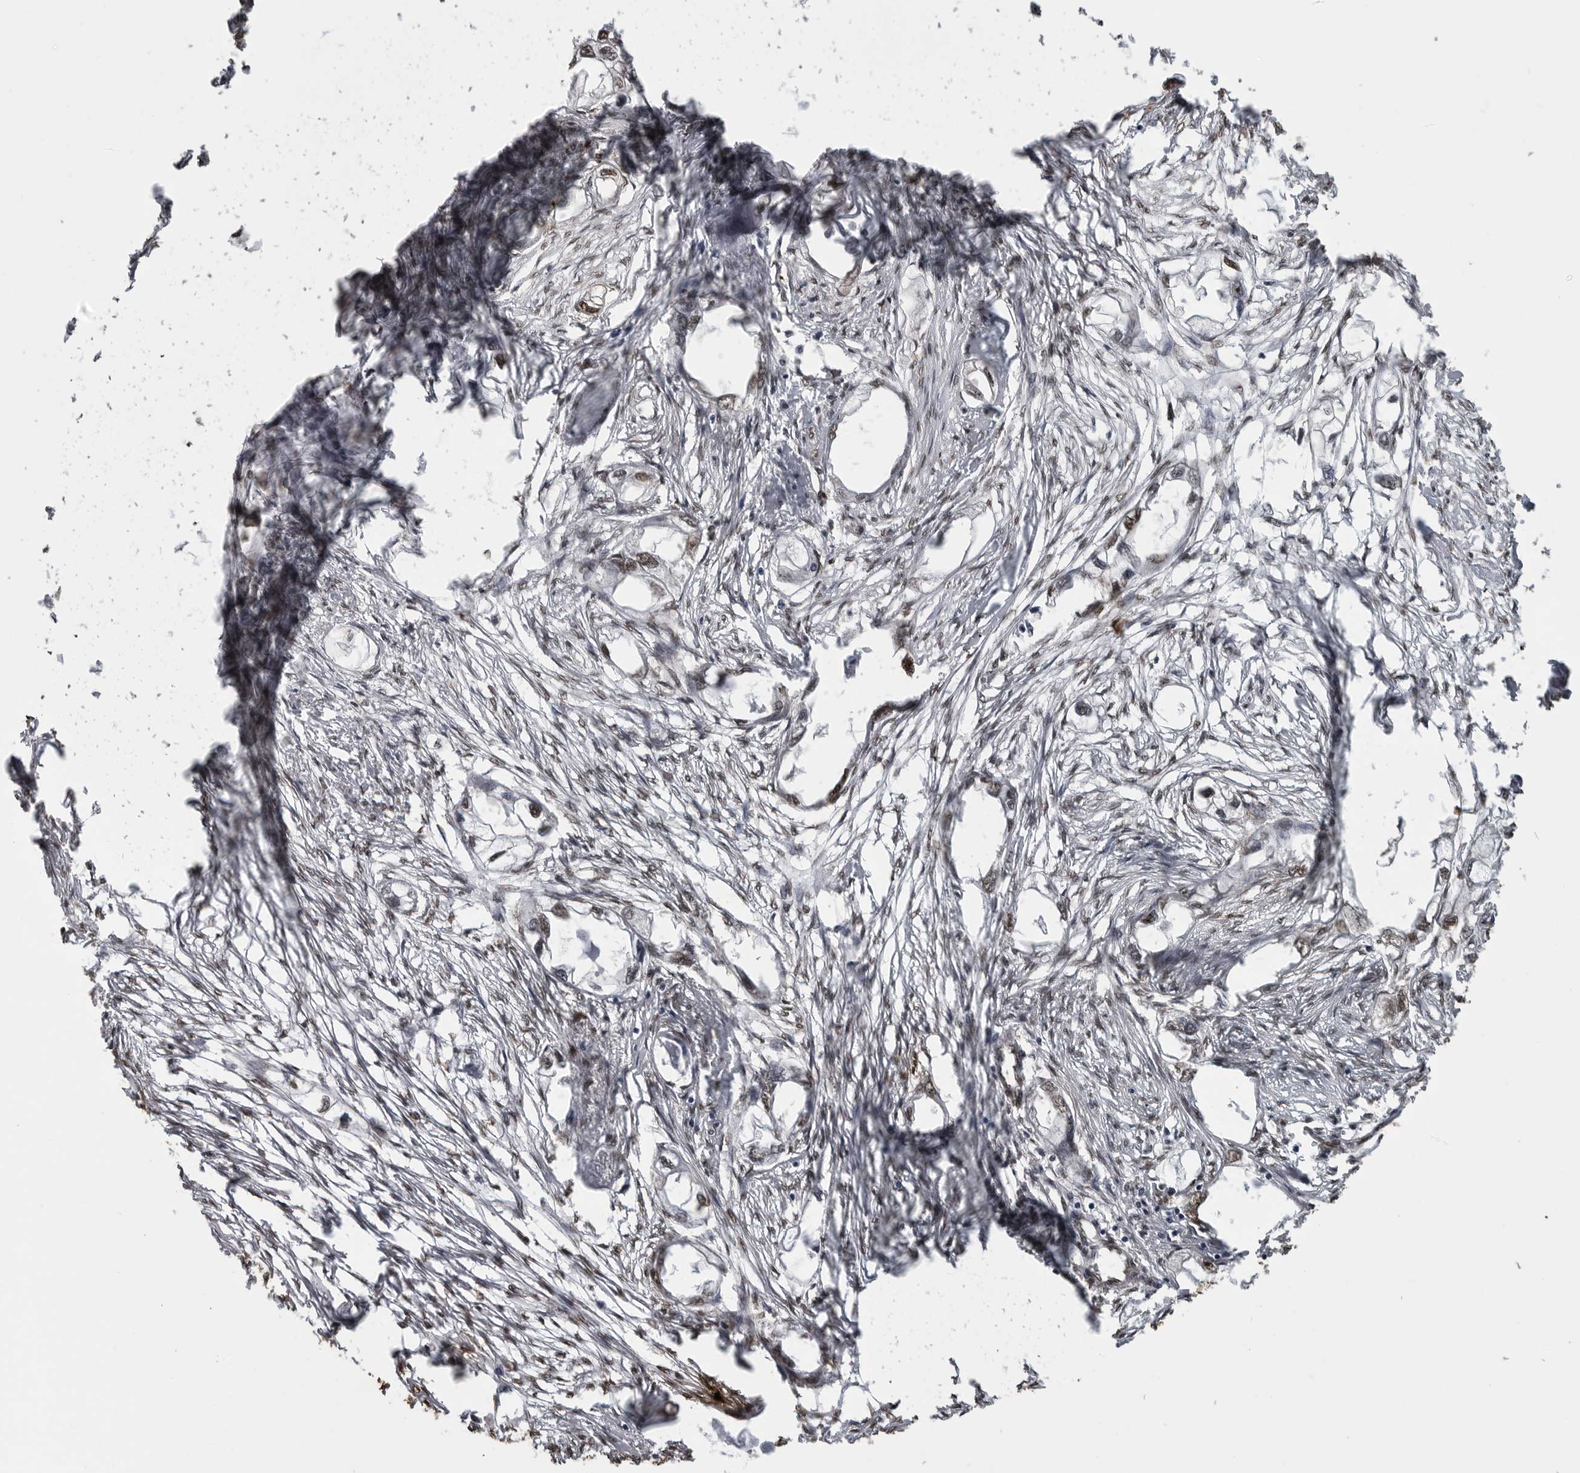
{"staining": {"intensity": "weak", "quantity": "25%-75%", "location": "nuclear"}, "tissue": "endometrial cancer", "cell_type": "Tumor cells", "image_type": "cancer", "snomed": [{"axis": "morphology", "description": "Adenocarcinoma, NOS"}, {"axis": "morphology", "description": "Adenocarcinoma, metastatic, NOS"}, {"axis": "topography", "description": "Adipose tissue"}, {"axis": "topography", "description": "Endometrium"}], "caption": "Weak nuclear staining for a protein is appreciated in about 25%-75% of tumor cells of endometrial cancer using immunohistochemistry.", "gene": "SMAD2", "patient": {"sex": "female", "age": 67}}